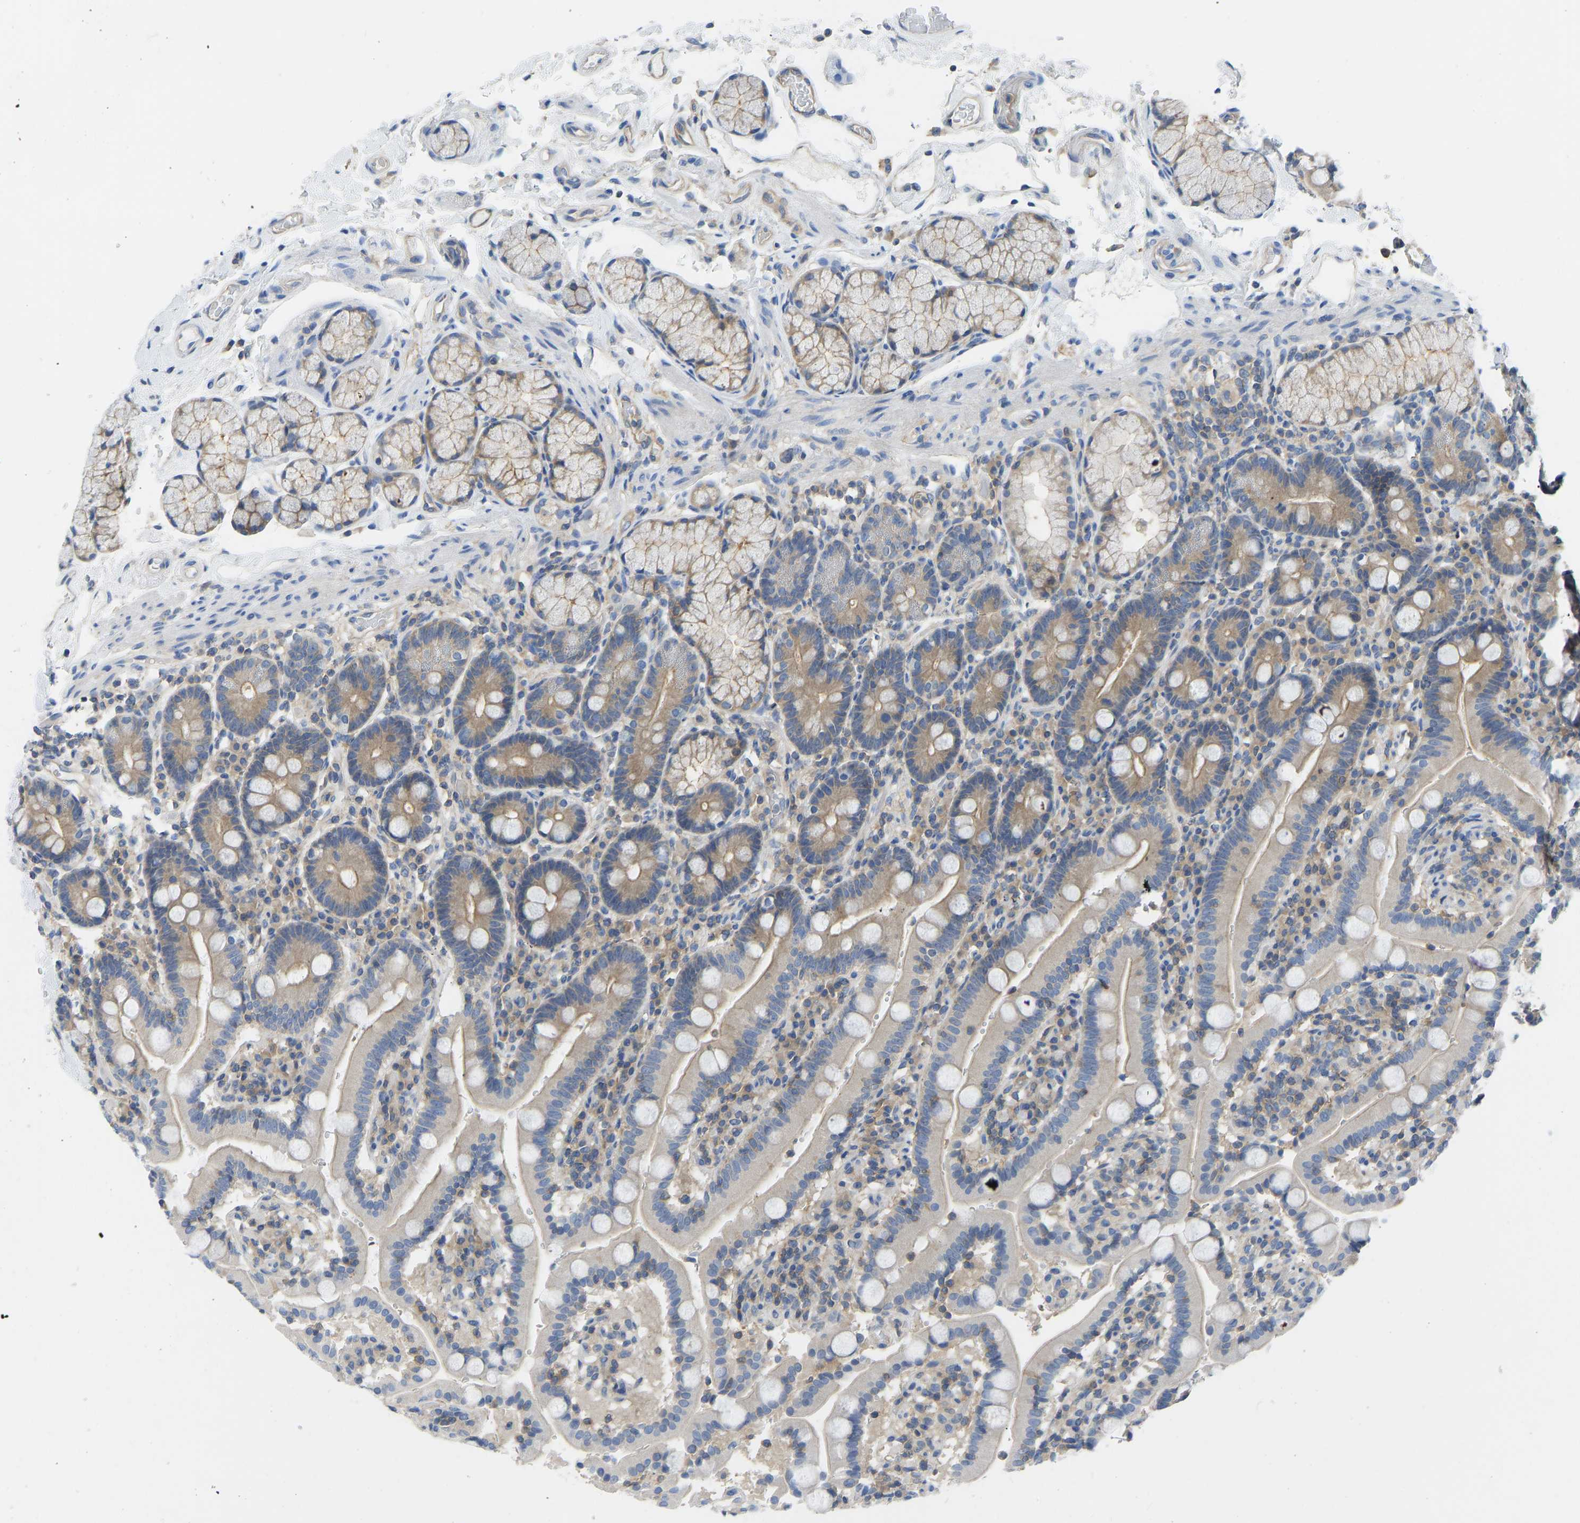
{"staining": {"intensity": "weak", "quantity": "25%-75%", "location": "cytoplasmic/membranous"}, "tissue": "duodenum", "cell_type": "Glandular cells", "image_type": "normal", "snomed": [{"axis": "morphology", "description": "Normal tissue, NOS"}, {"axis": "topography", "description": "Small intestine, NOS"}], "caption": "The image exhibits staining of benign duodenum, revealing weak cytoplasmic/membranous protein positivity (brown color) within glandular cells. Nuclei are stained in blue.", "gene": "PPP3CA", "patient": {"sex": "female", "age": 71}}